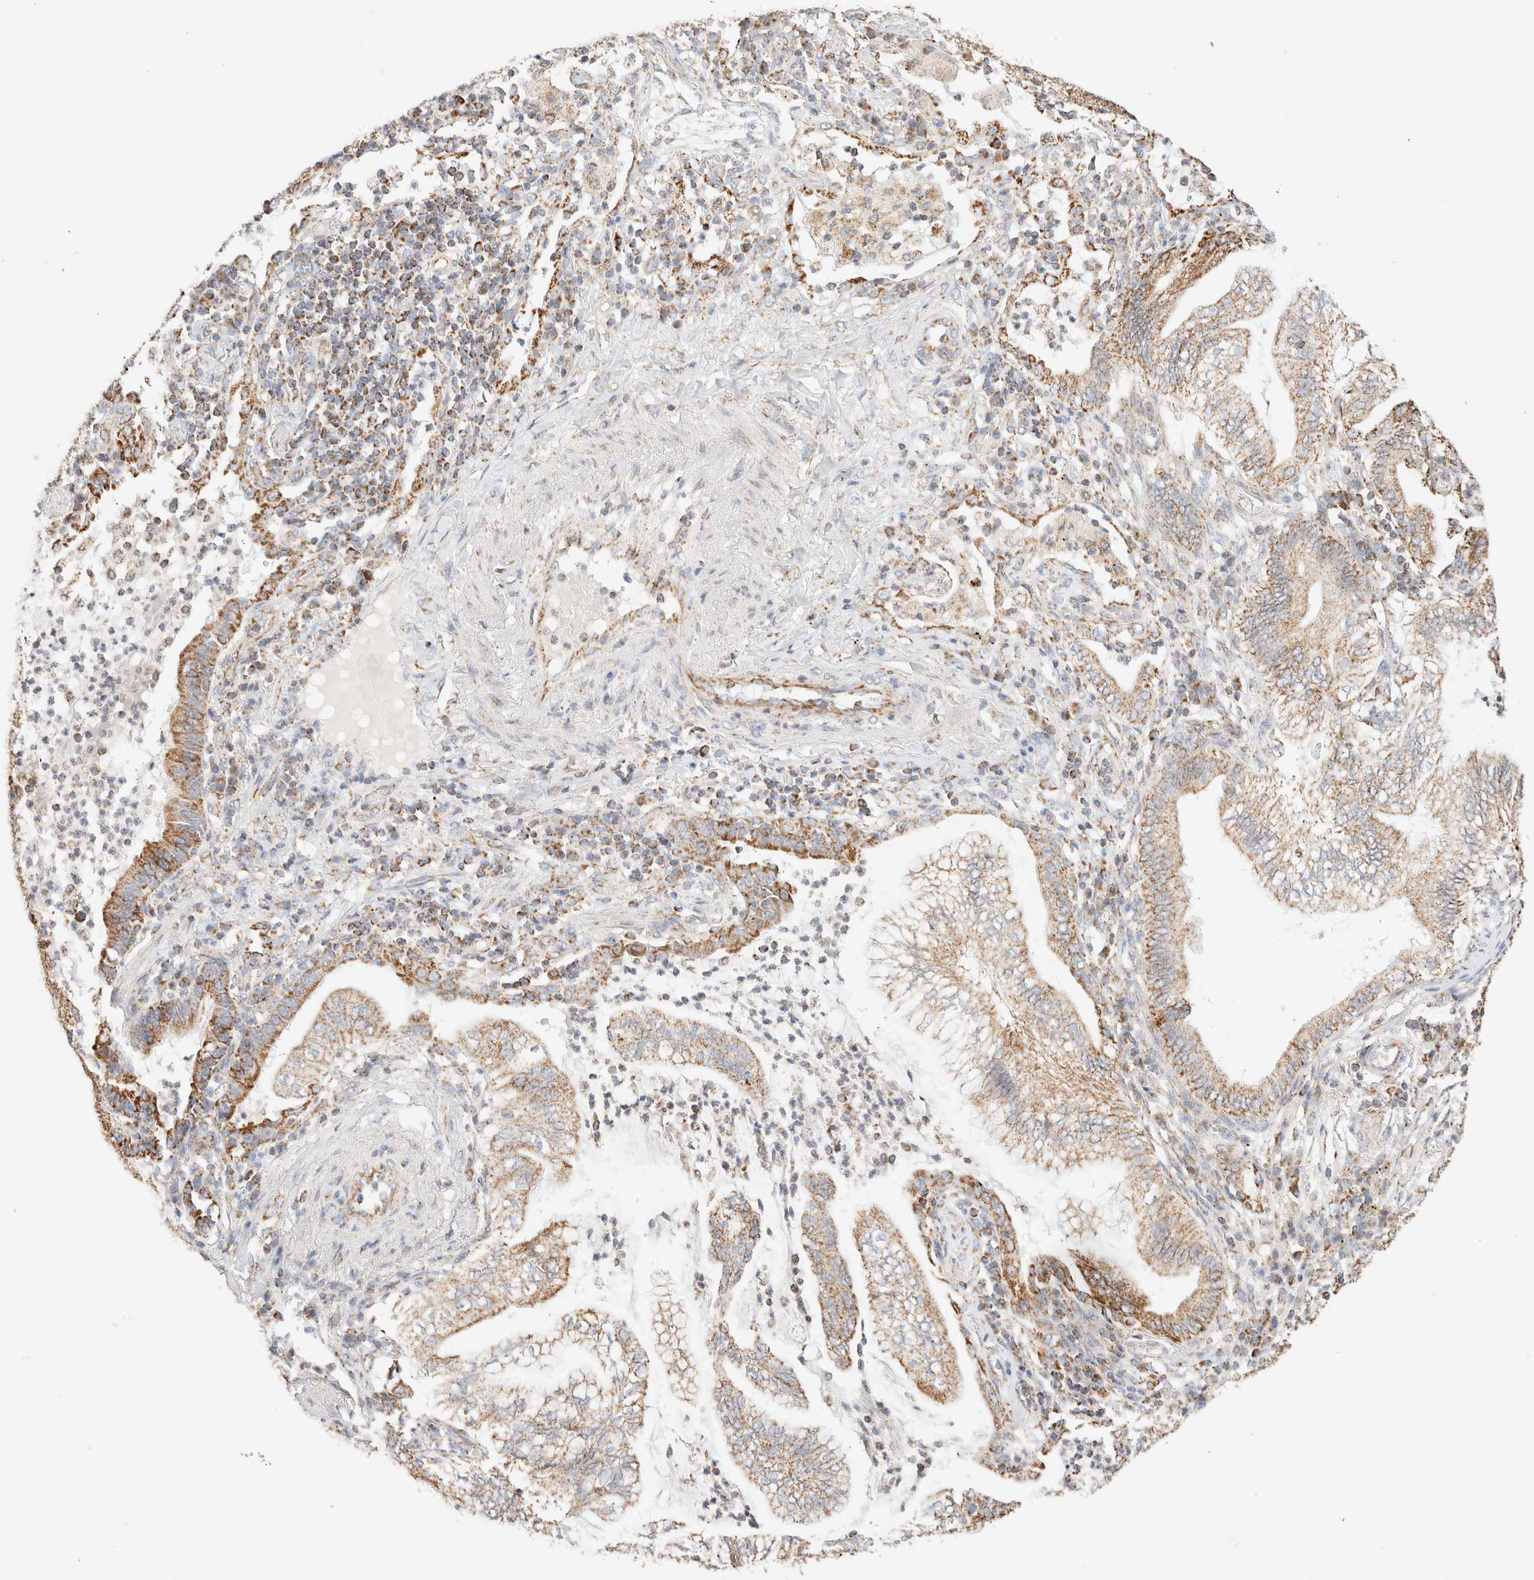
{"staining": {"intensity": "moderate", "quantity": ">75%", "location": "cytoplasmic/membranous"}, "tissue": "lung cancer", "cell_type": "Tumor cells", "image_type": "cancer", "snomed": [{"axis": "morphology", "description": "Normal tissue, NOS"}, {"axis": "morphology", "description": "Adenocarcinoma, NOS"}, {"axis": "topography", "description": "Bronchus"}, {"axis": "topography", "description": "Lung"}], "caption": "Lung adenocarcinoma stained with a protein marker demonstrates moderate staining in tumor cells.", "gene": "PHB2", "patient": {"sex": "female", "age": 70}}